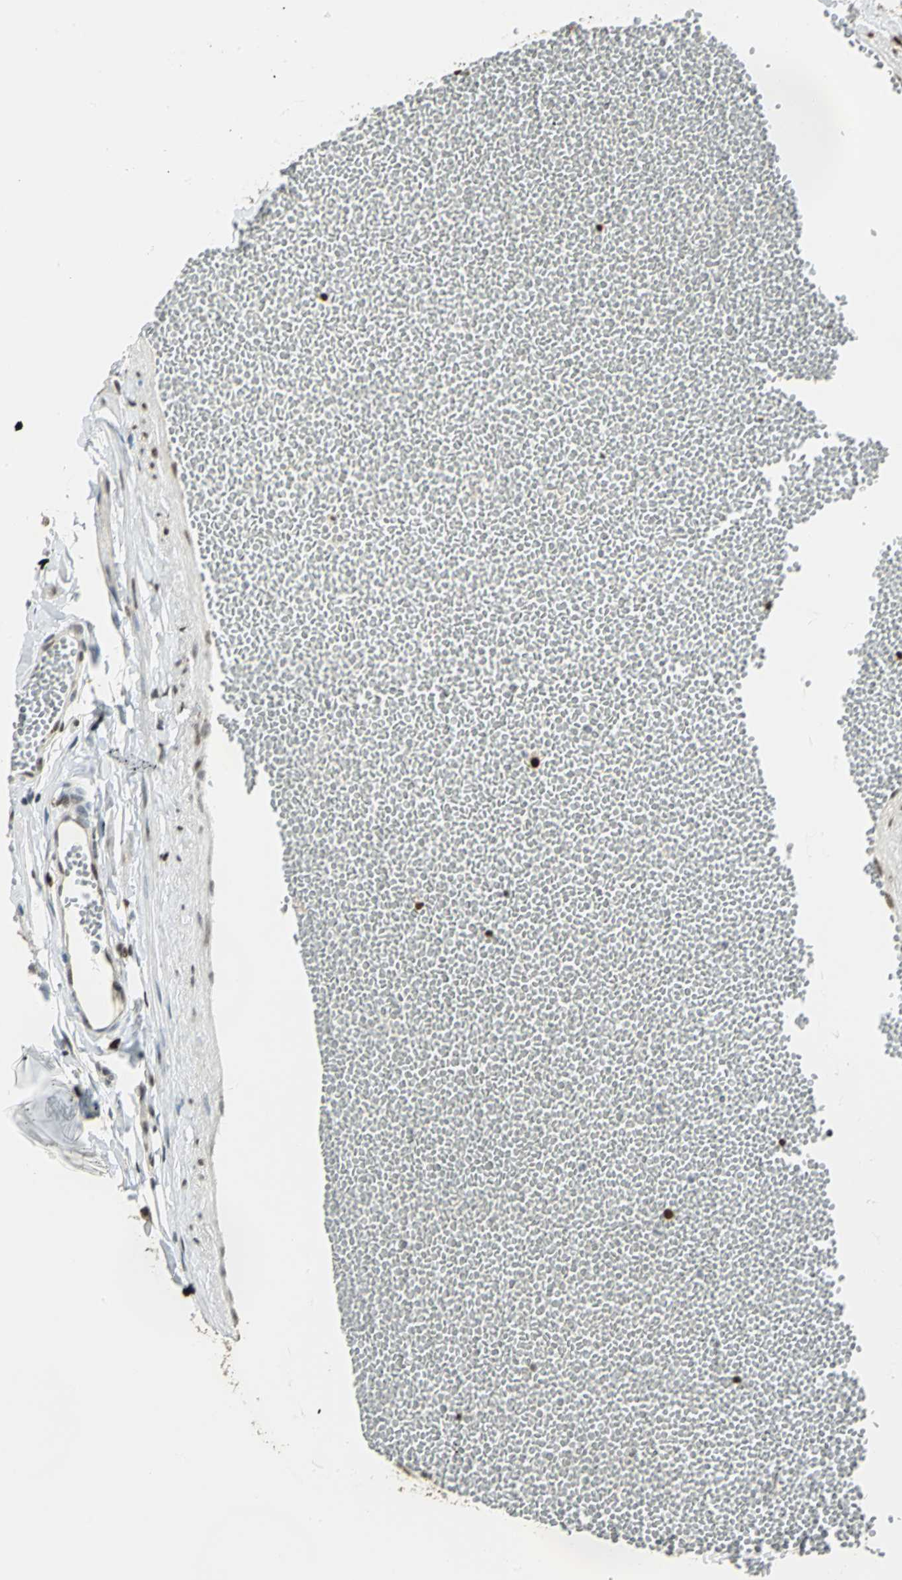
{"staining": {"intensity": "moderate", "quantity": "25%-75%", "location": "cytoplasmic/membranous,nuclear"}, "tissue": "fallopian tube", "cell_type": "Glandular cells", "image_type": "normal", "snomed": [{"axis": "morphology", "description": "Normal tissue, NOS"}, {"axis": "topography", "description": "Fallopian tube"}, {"axis": "topography", "description": "Placenta"}], "caption": "Normal fallopian tube was stained to show a protein in brown. There is medium levels of moderate cytoplasmic/membranous,nuclear staining in about 25%-75% of glandular cells. (Stains: DAB in brown, nuclei in blue, Microscopy: brightfield microscopy at high magnification).", "gene": "DDX5", "patient": {"sex": "female", "age": 34}}